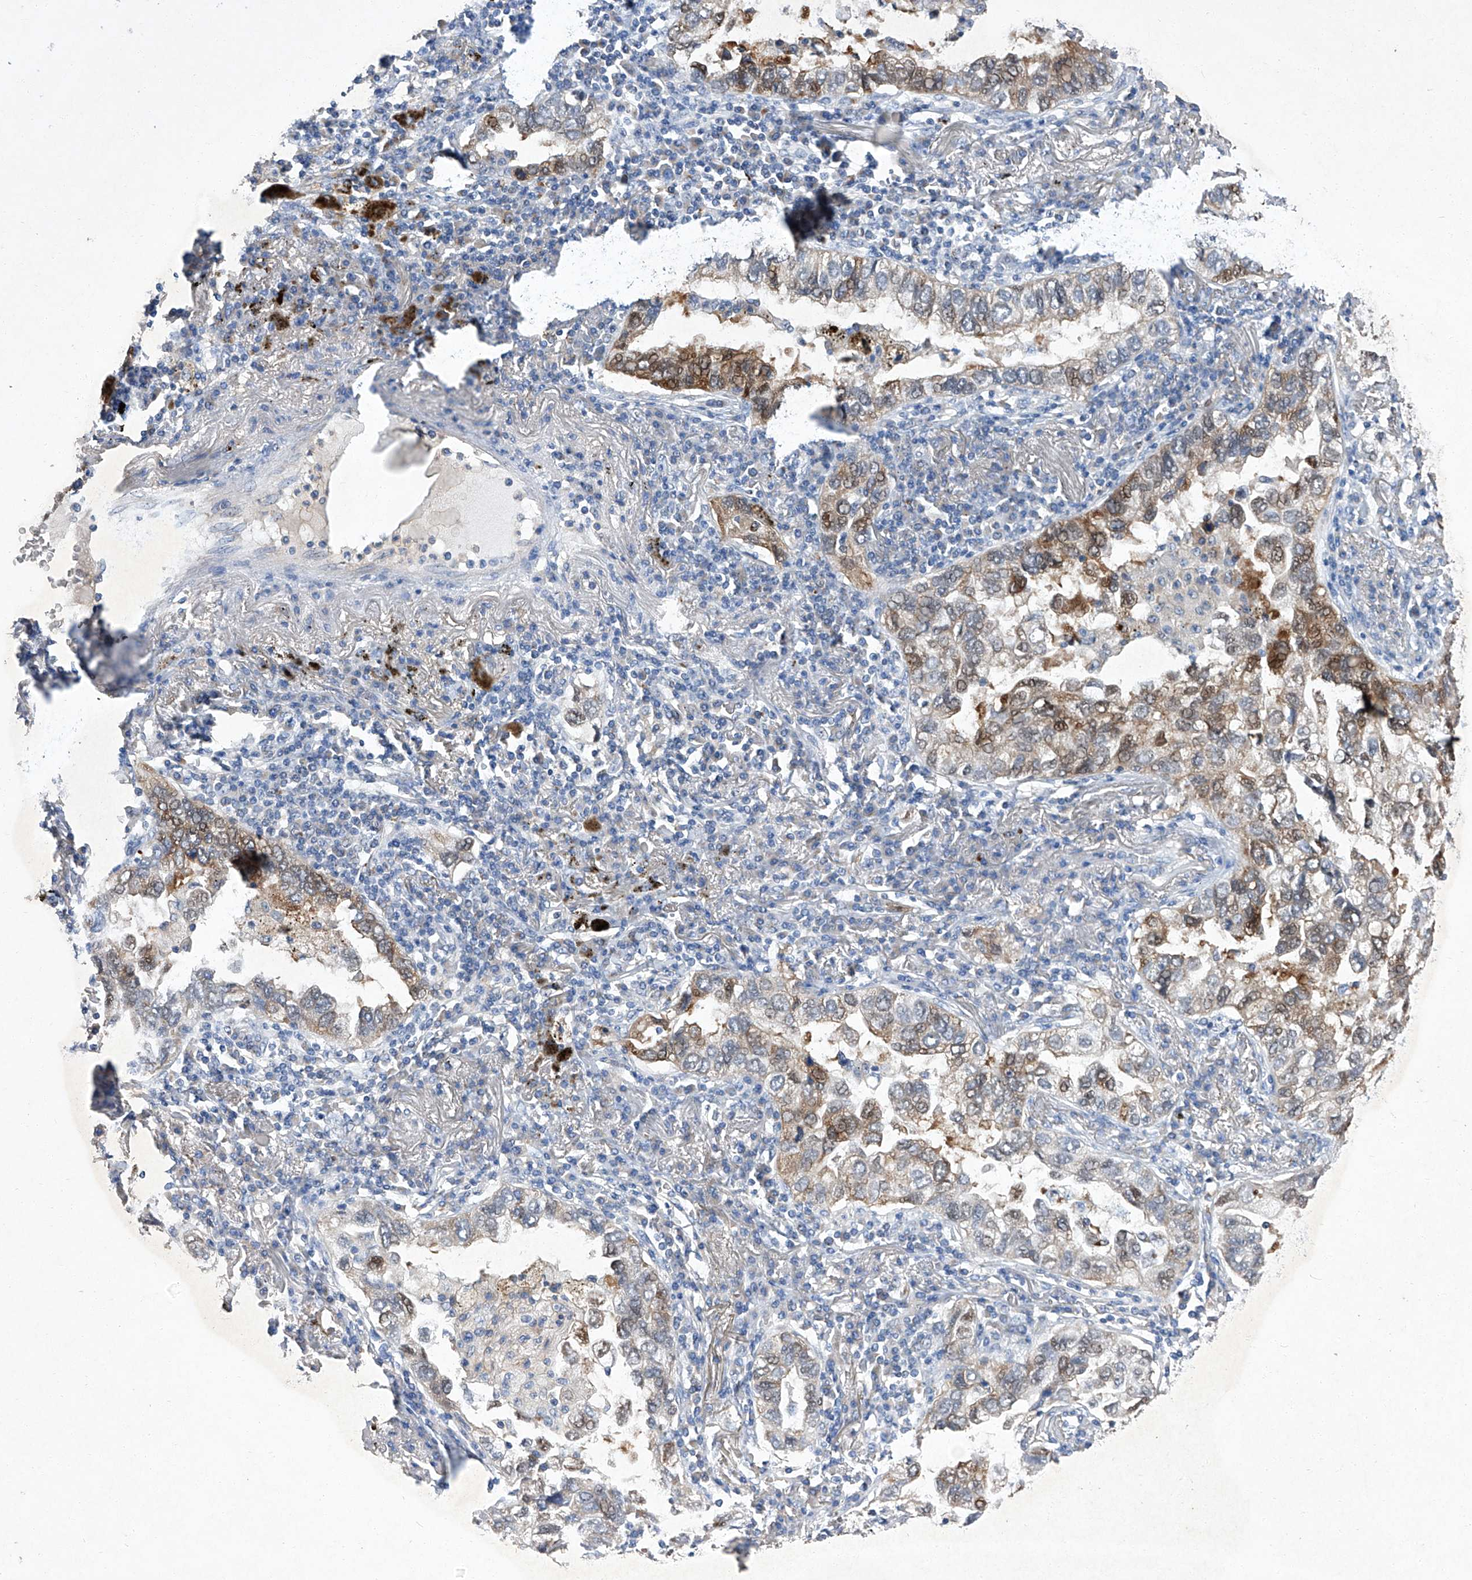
{"staining": {"intensity": "moderate", "quantity": ">75%", "location": "cytoplasmic/membranous,nuclear"}, "tissue": "lung cancer", "cell_type": "Tumor cells", "image_type": "cancer", "snomed": [{"axis": "morphology", "description": "Adenocarcinoma, NOS"}, {"axis": "topography", "description": "Lung"}], "caption": "Immunohistochemistry (DAB) staining of adenocarcinoma (lung) demonstrates moderate cytoplasmic/membranous and nuclear protein expression in approximately >75% of tumor cells.", "gene": "SBK2", "patient": {"sex": "male", "age": 65}}